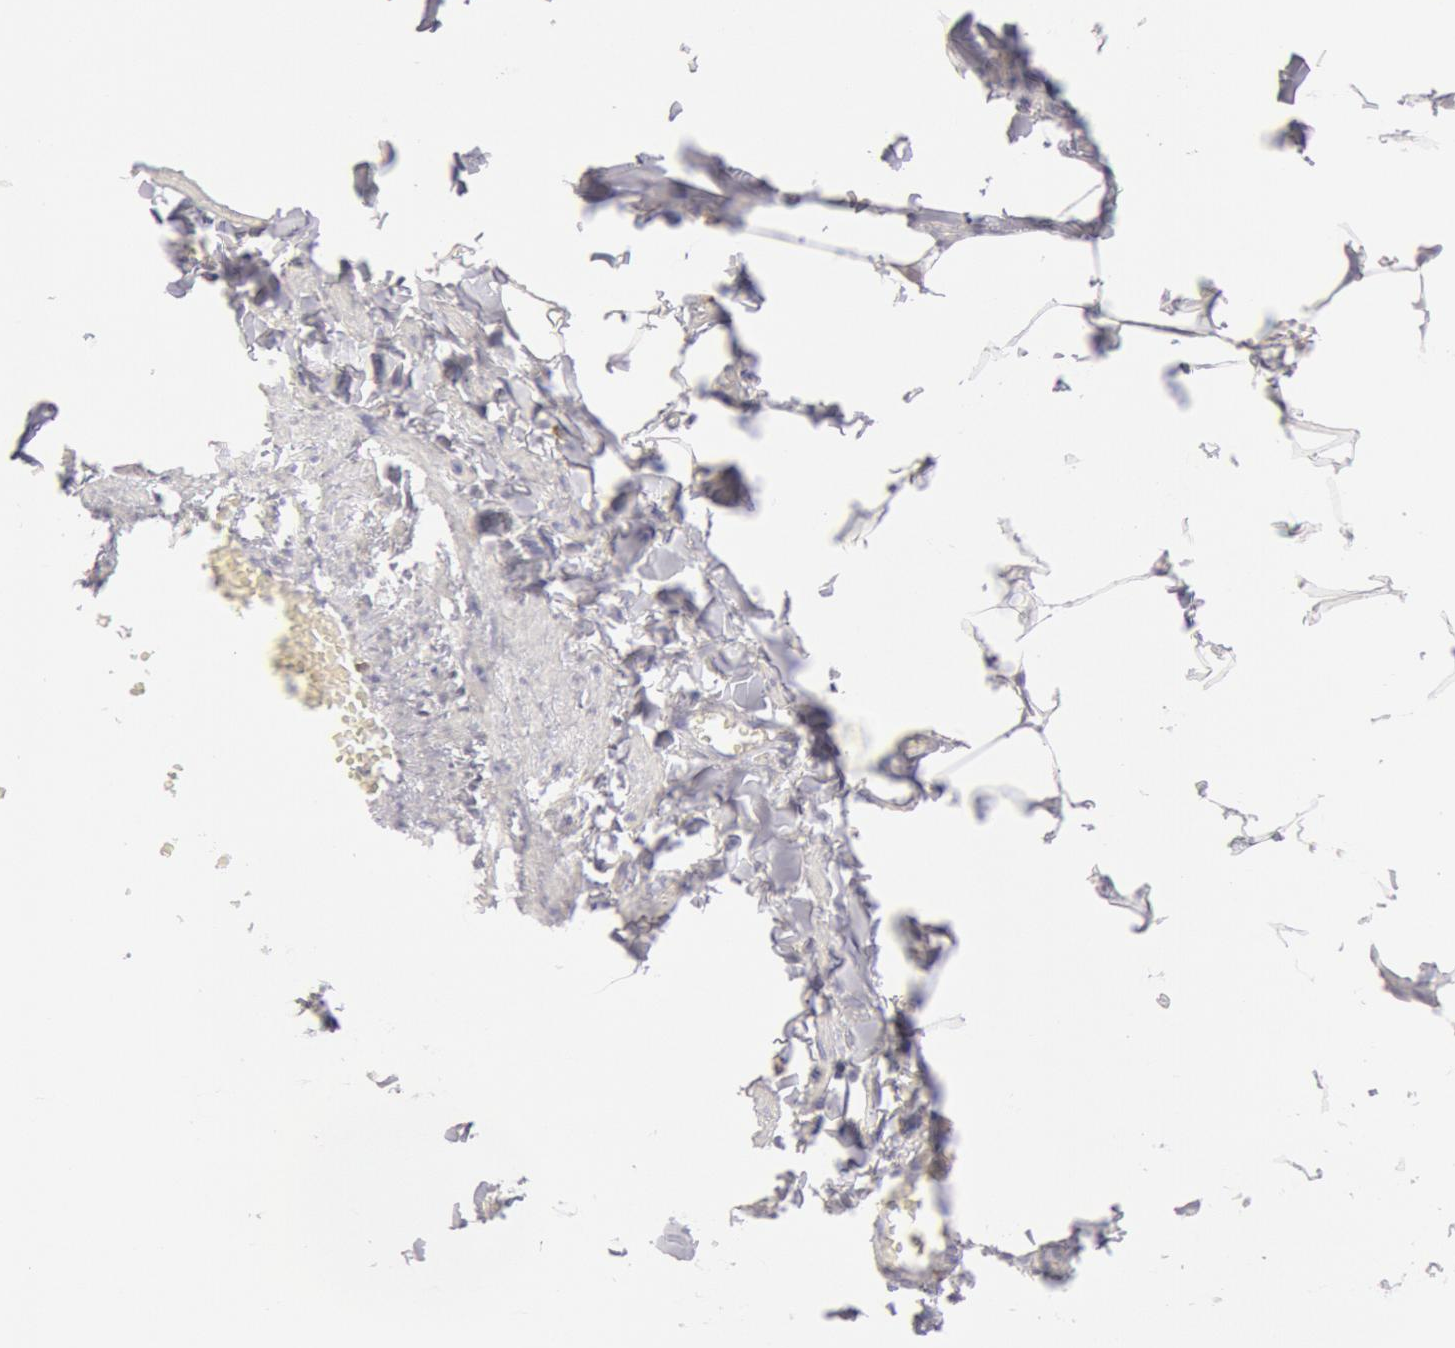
{"staining": {"intensity": "negative", "quantity": "none", "location": "none"}, "tissue": "adipose tissue", "cell_type": "Adipocytes", "image_type": "normal", "snomed": [{"axis": "morphology", "description": "Normal tissue, NOS"}, {"axis": "topography", "description": "Vascular tissue"}], "caption": "IHC of benign adipose tissue reveals no staining in adipocytes.", "gene": "FCN1", "patient": {"sex": "male", "age": 41}}